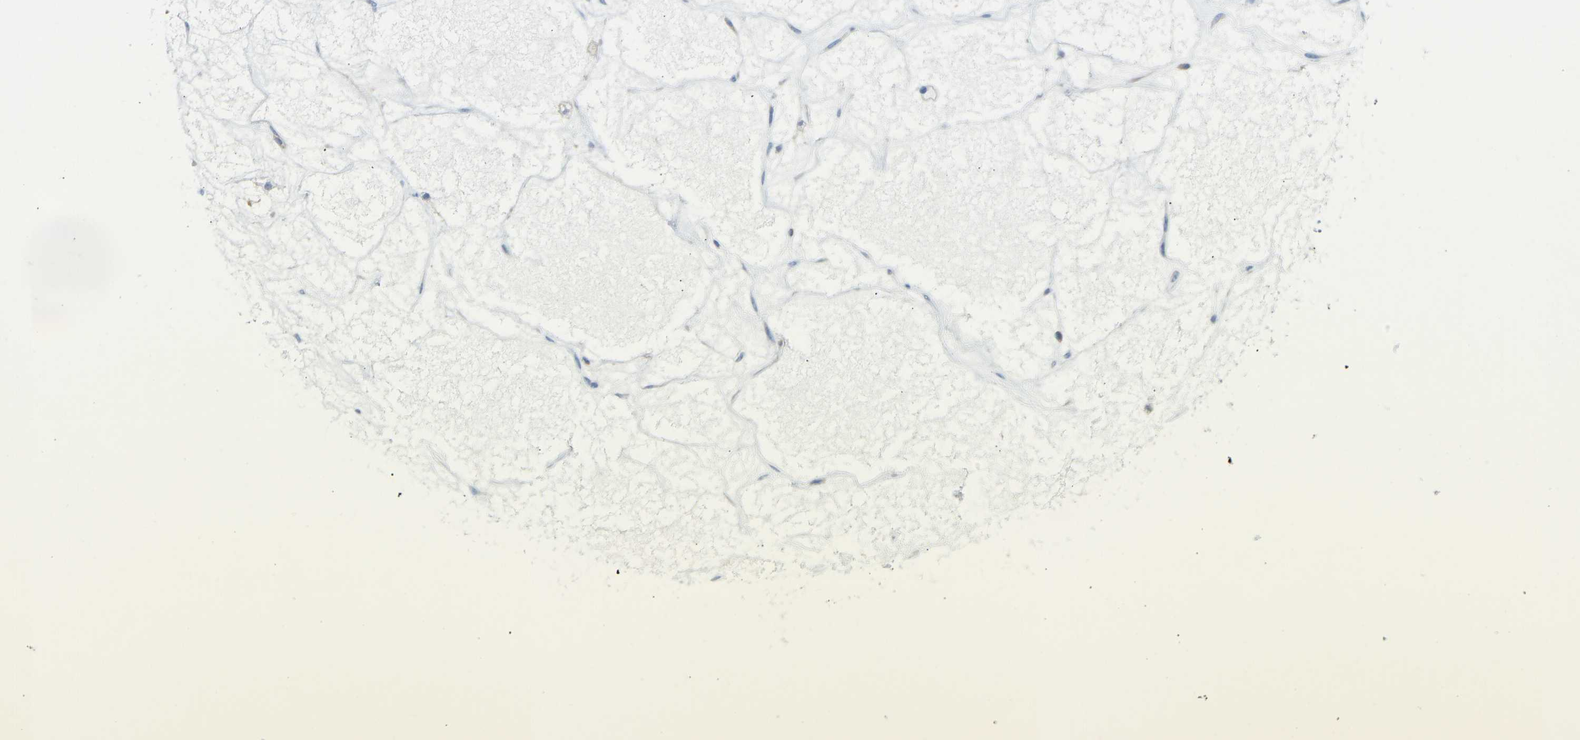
{"staining": {"intensity": "weak", "quantity": ">75%", "location": "cytoplasmic/membranous"}, "tissue": "ovarian cancer", "cell_type": "Tumor cells", "image_type": "cancer", "snomed": [{"axis": "morphology", "description": "Cystadenocarcinoma, serous, NOS"}, {"axis": "topography", "description": "Ovary"}], "caption": "High-power microscopy captured an immunohistochemistry image of serous cystadenocarcinoma (ovarian), revealing weak cytoplasmic/membranous expression in about >75% of tumor cells. The protein is shown in brown color, while the nuclei are stained blue.", "gene": "PPP3CA", "patient": {"sex": "female", "age": 79}}